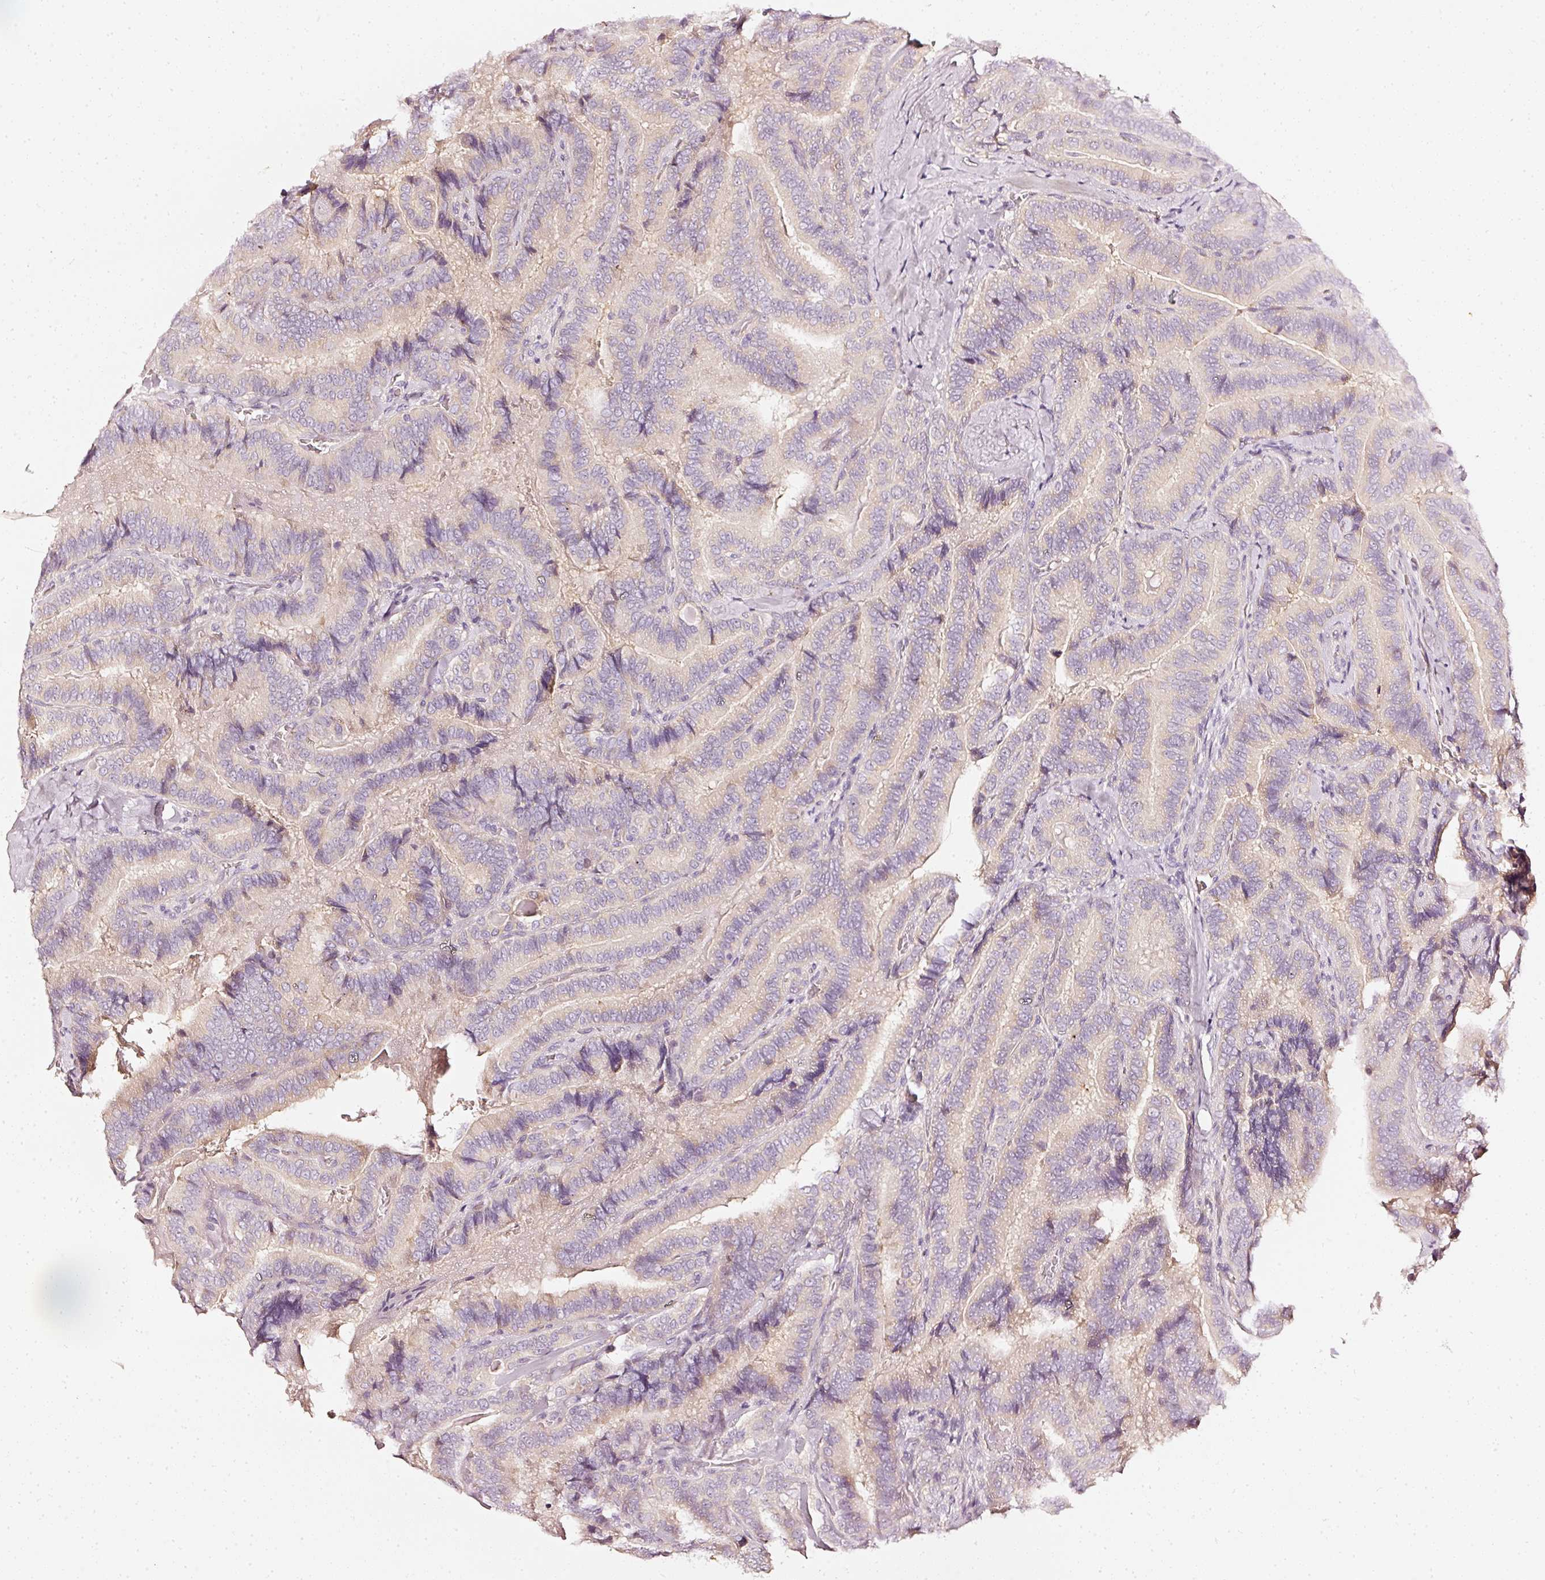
{"staining": {"intensity": "weak", "quantity": "25%-75%", "location": "cytoplasmic/membranous"}, "tissue": "thyroid cancer", "cell_type": "Tumor cells", "image_type": "cancer", "snomed": [{"axis": "morphology", "description": "Papillary adenocarcinoma, NOS"}, {"axis": "topography", "description": "Thyroid gland"}], "caption": "High-magnification brightfield microscopy of thyroid cancer stained with DAB (brown) and counterstained with hematoxylin (blue). tumor cells exhibit weak cytoplasmic/membranous staining is seen in about25%-75% of cells.", "gene": "CNP", "patient": {"sex": "male", "age": 61}}